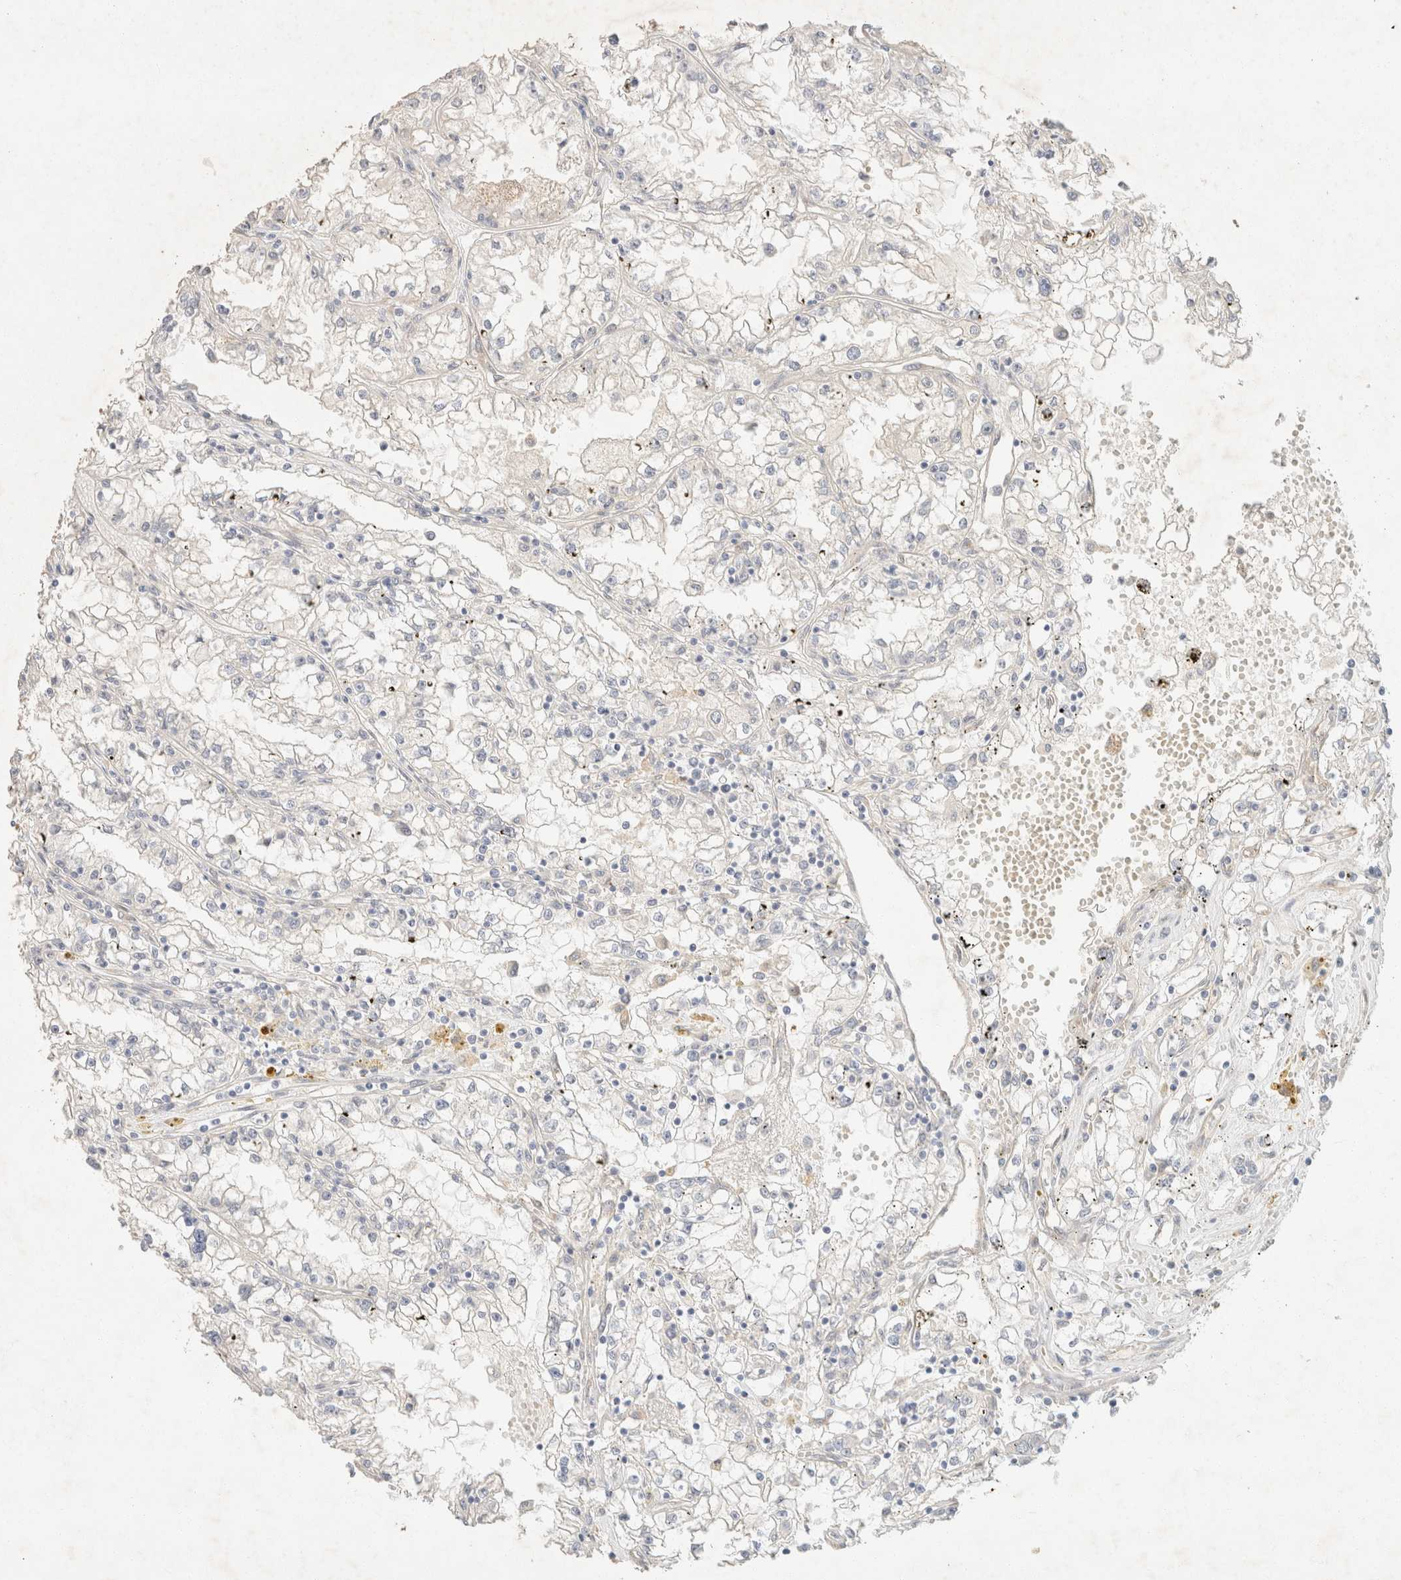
{"staining": {"intensity": "negative", "quantity": "none", "location": "none"}, "tissue": "renal cancer", "cell_type": "Tumor cells", "image_type": "cancer", "snomed": [{"axis": "morphology", "description": "Adenocarcinoma, NOS"}, {"axis": "topography", "description": "Kidney"}], "caption": "Immunohistochemical staining of human adenocarcinoma (renal) exhibits no significant expression in tumor cells.", "gene": "CSNK1E", "patient": {"sex": "male", "age": 56}}